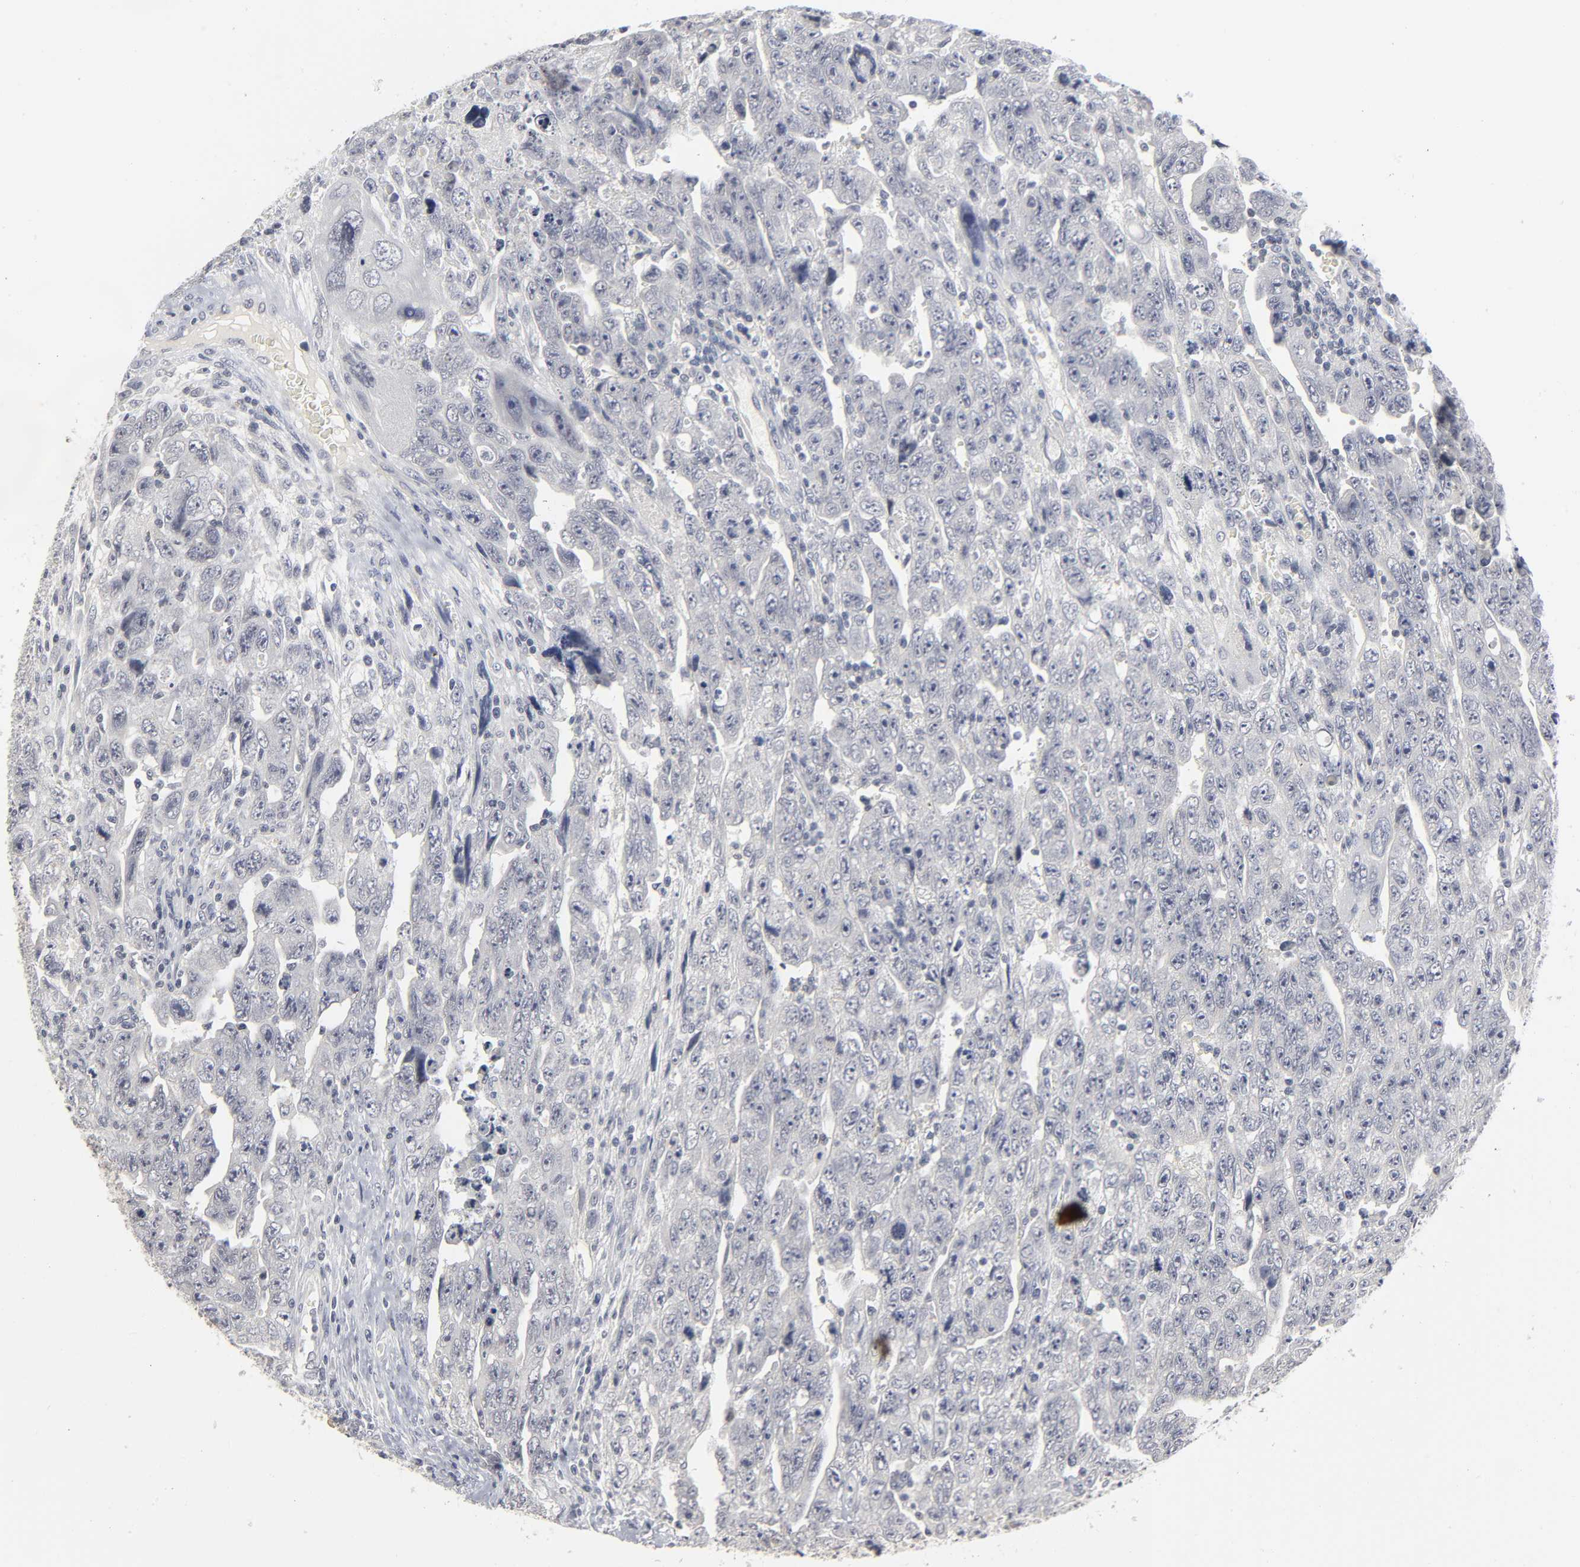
{"staining": {"intensity": "negative", "quantity": "none", "location": "none"}, "tissue": "testis cancer", "cell_type": "Tumor cells", "image_type": "cancer", "snomed": [{"axis": "morphology", "description": "Carcinoma, Embryonal, NOS"}, {"axis": "topography", "description": "Testis"}], "caption": "Testis cancer (embryonal carcinoma) was stained to show a protein in brown. There is no significant positivity in tumor cells.", "gene": "TCAP", "patient": {"sex": "male", "age": 28}}